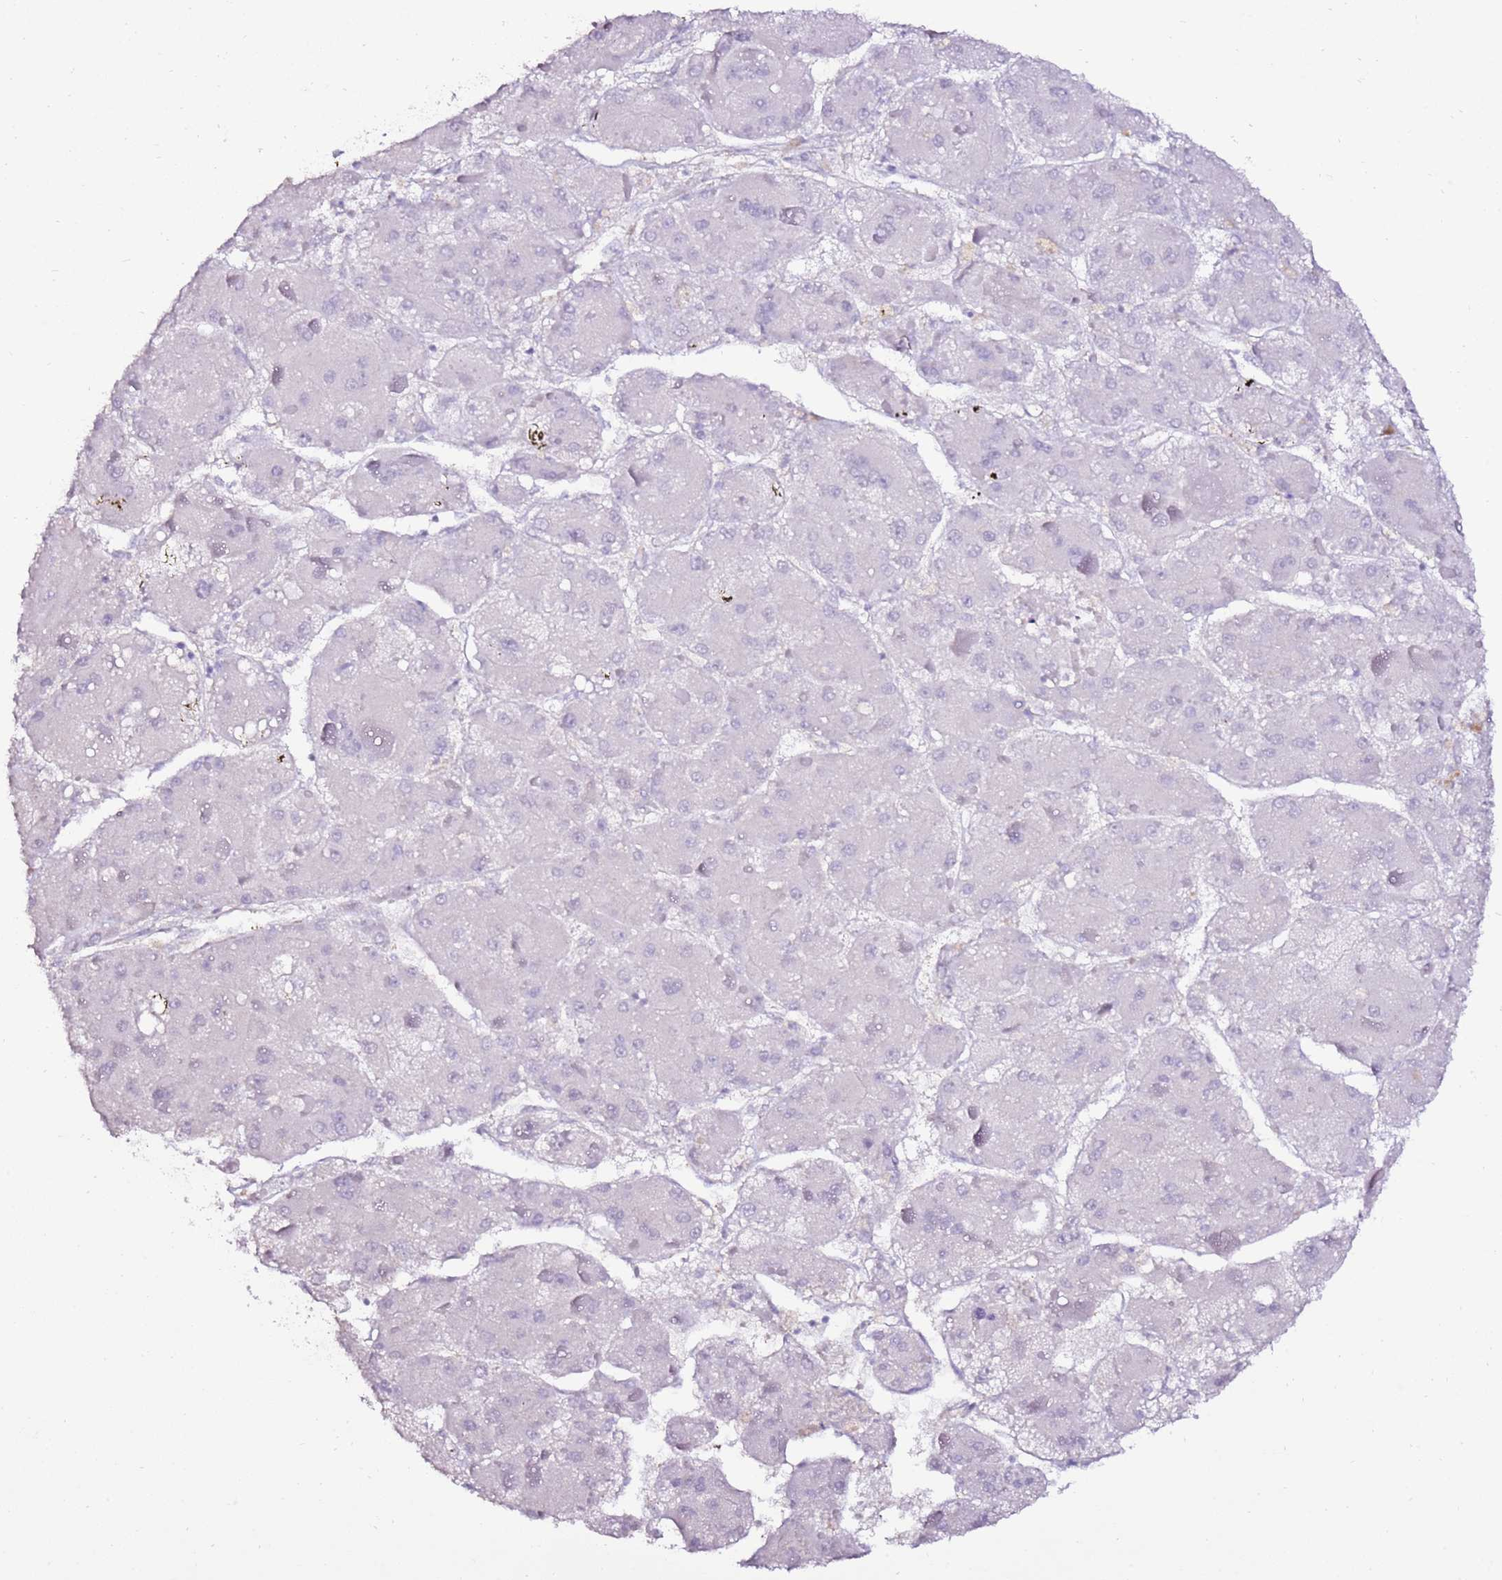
{"staining": {"intensity": "negative", "quantity": "none", "location": "none"}, "tissue": "liver cancer", "cell_type": "Tumor cells", "image_type": "cancer", "snomed": [{"axis": "morphology", "description": "Carcinoma, Hepatocellular, NOS"}, {"axis": "topography", "description": "Liver"}], "caption": "Protein analysis of hepatocellular carcinoma (liver) demonstrates no significant positivity in tumor cells.", "gene": "ART5", "patient": {"sex": "female", "age": 73}}